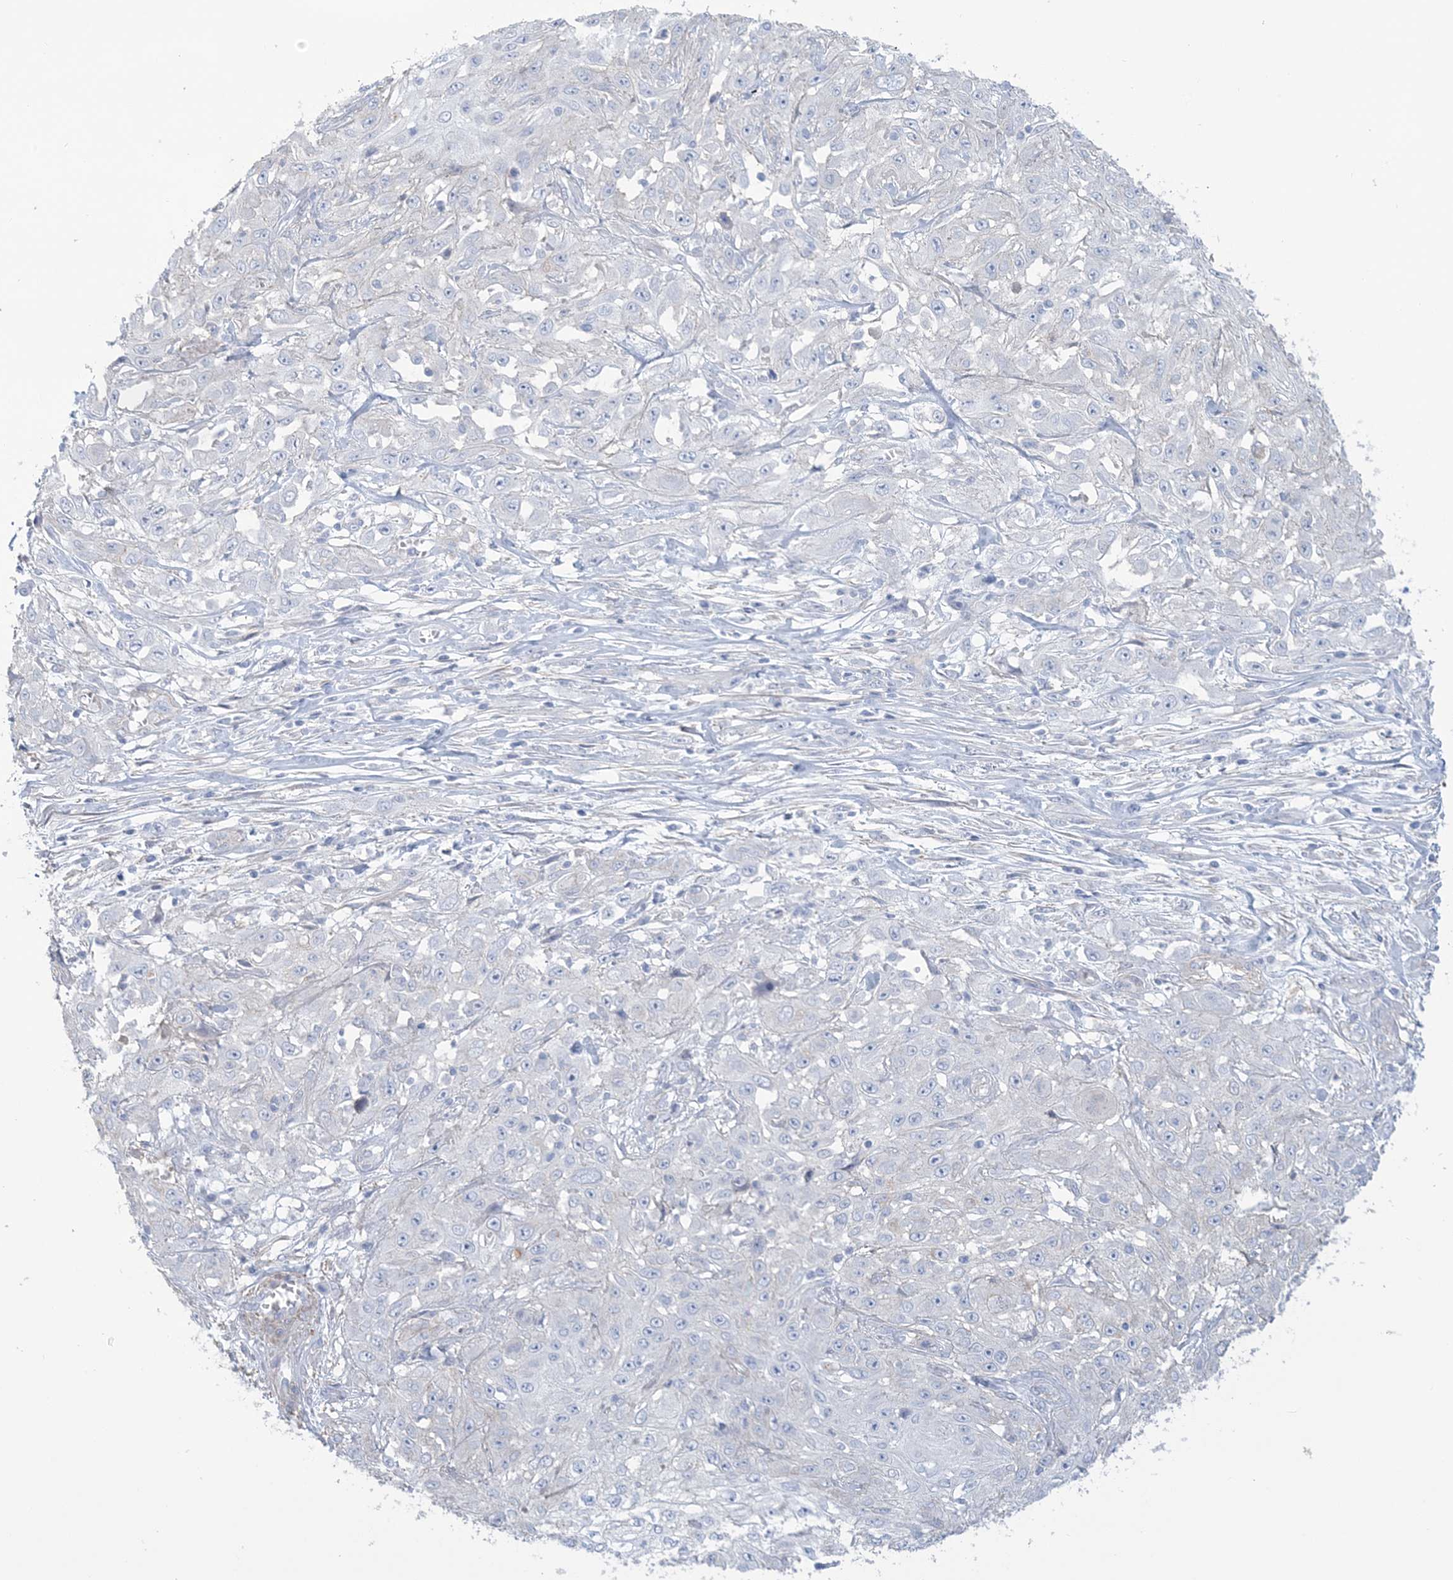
{"staining": {"intensity": "negative", "quantity": "none", "location": "none"}, "tissue": "skin cancer", "cell_type": "Tumor cells", "image_type": "cancer", "snomed": [{"axis": "morphology", "description": "Squamous cell carcinoma, NOS"}, {"axis": "morphology", "description": "Squamous cell carcinoma, metastatic, NOS"}, {"axis": "topography", "description": "Skin"}, {"axis": "topography", "description": "Lymph node"}], "caption": "A high-resolution photomicrograph shows immunohistochemistry staining of skin cancer (metastatic squamous cell carcinoma), which reveals no significant expression in tumor cells. The staining is performed using DAB brown chromogen with nuclei counter-stained in using hematoxylin.", "gene": "AGXT", "patient": {"sex": "male", "age": 75}}